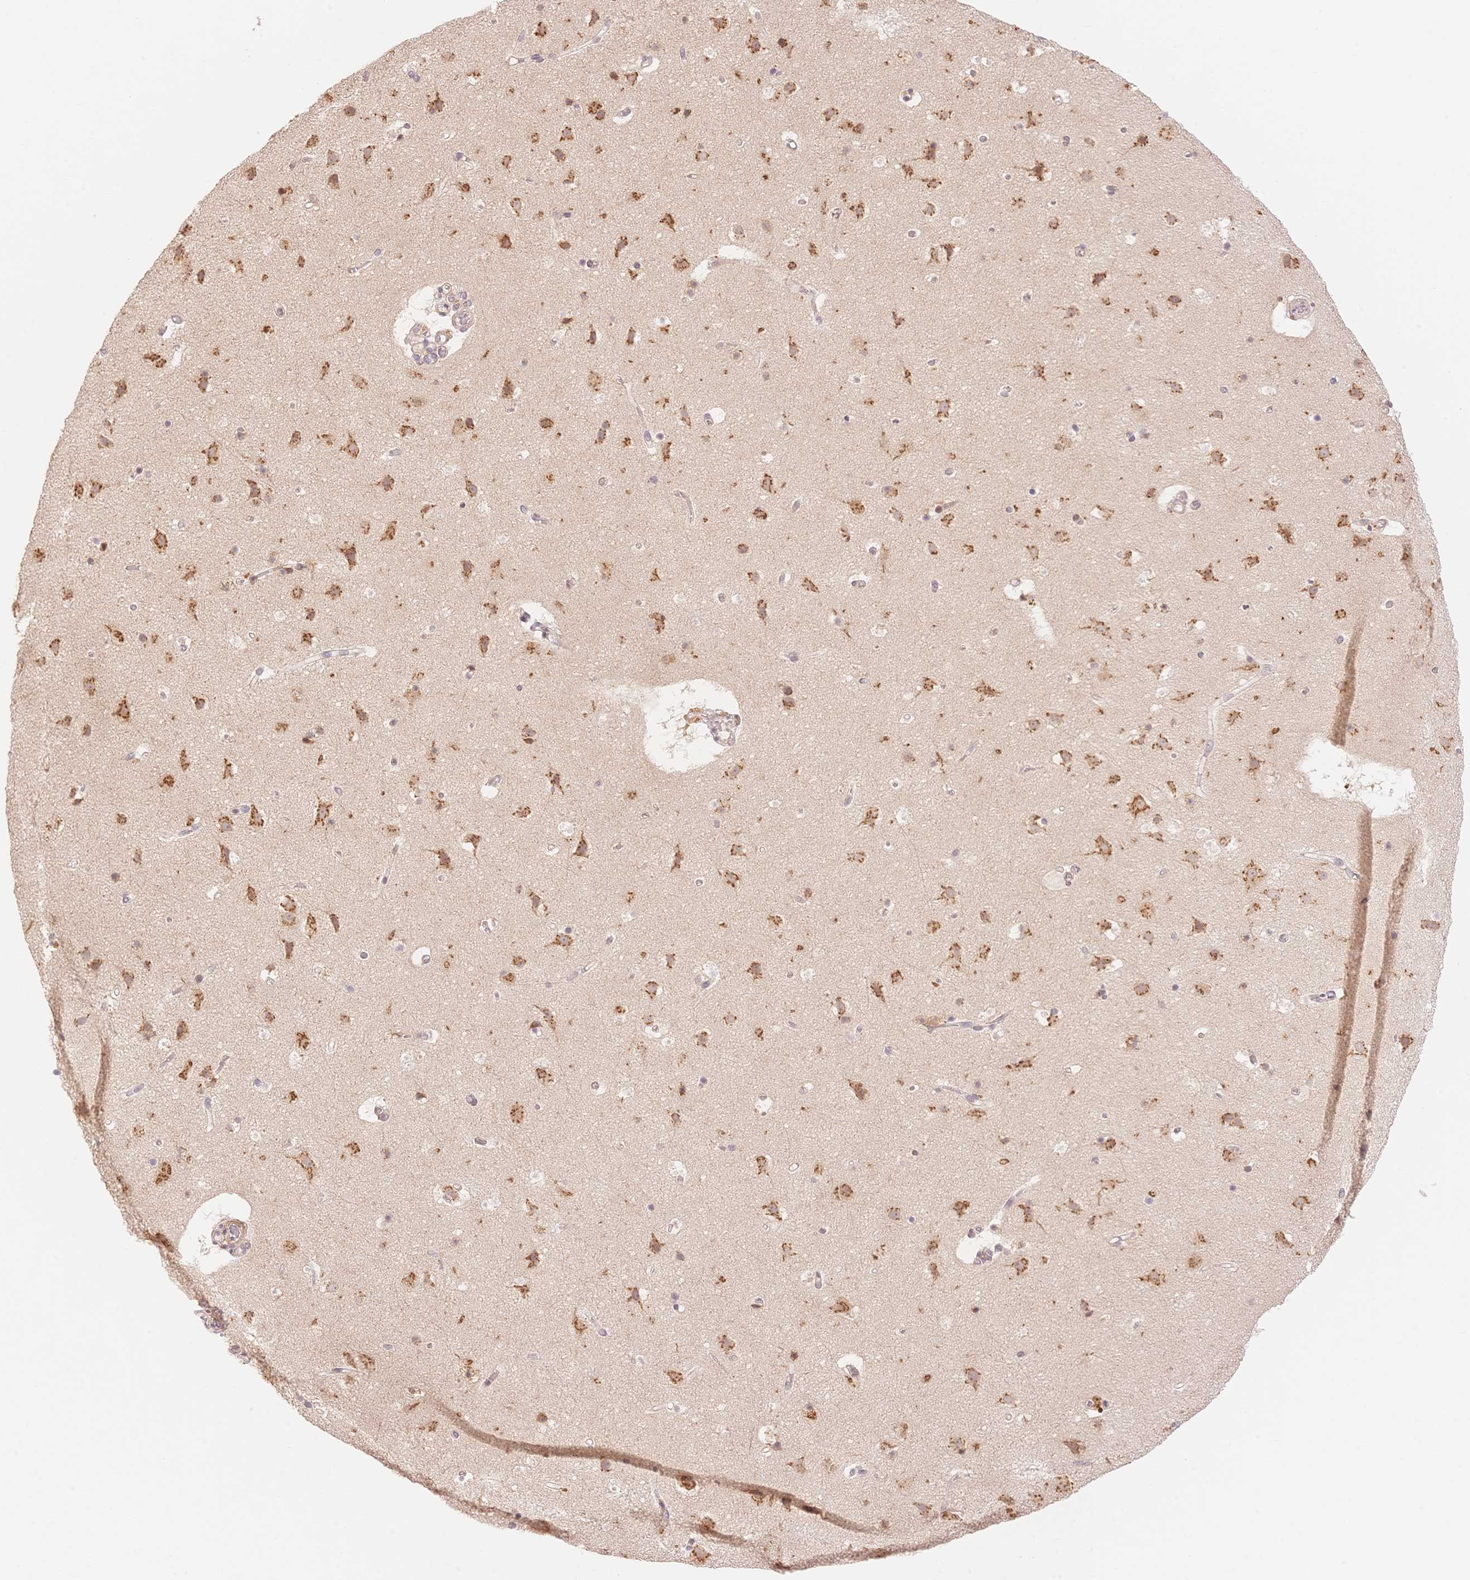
{"staining": {"intensity": "weak", "quantity": "<25%", "location": "nuclear"}, "tissue": "cerebral cortex", "cell_type": "Endothelial cells", "image_type": "normal", "snomed": [{"axis": "morphology", "description": "Normal tissue, NOS"}, {"axis": "topography", "description": "Cerebral cortex"}], "caption": "Photomicrograph shows no protein expression in endothelial cells of normal cerebral cortex.", "gene": "STK39", "patient": {"sex": "female", "age": 42}}